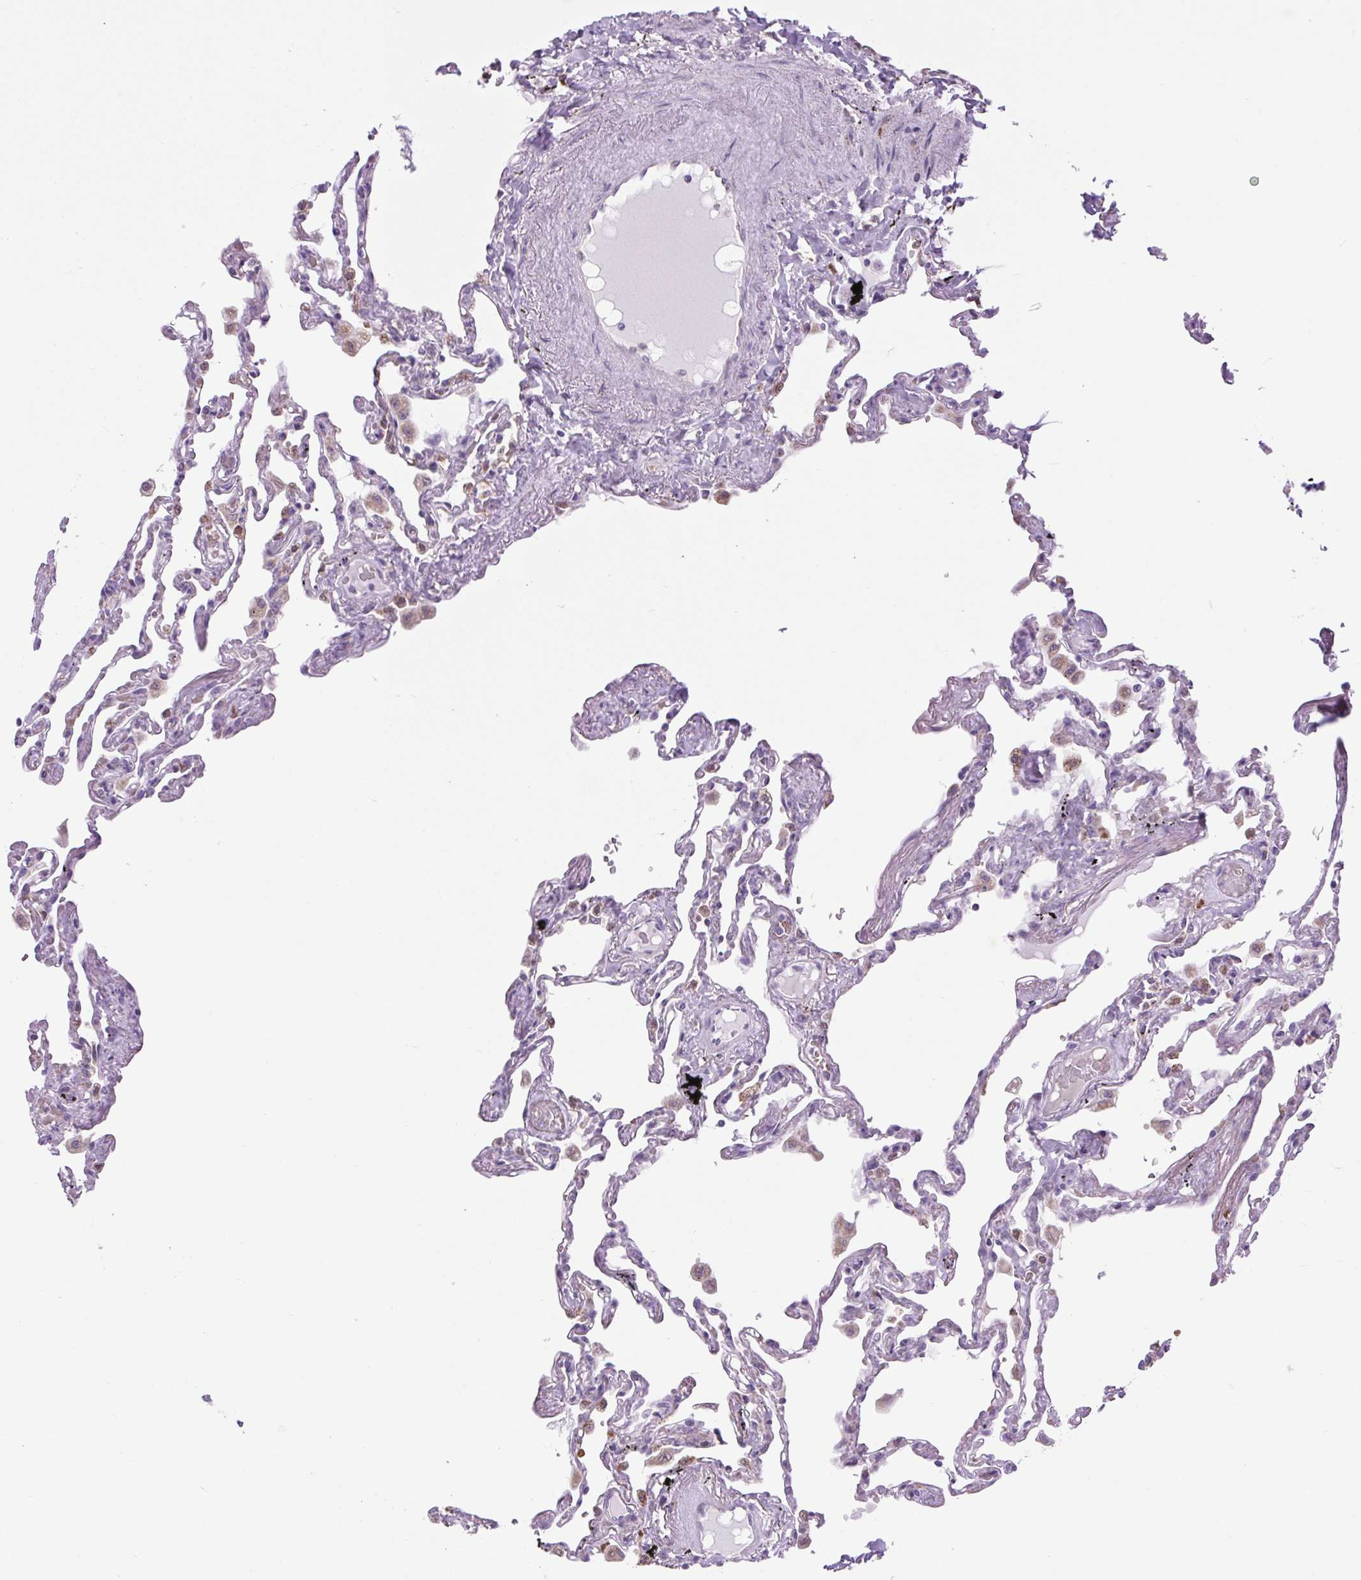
{"staining": {"intensity": "moderate", "quantity": "<25%", "location": "cytoplasmic/membranous"}, "tissue": "lung", "cell_type": "Alveolar cells", "image_type": "normal", "snomed": [{"axis": "morphology", "description": "Normal tissue, NOS"}, {"axis": "topography", "description": "Lung"}], "caption": "IHC (DAB) staining of benign human lung shows moderate cytoplasmic/membranous protein positivity in approximately <25% of alveolar cells.", "gene": "SCO2", "patient": {"sex": "female", "age": 67}}